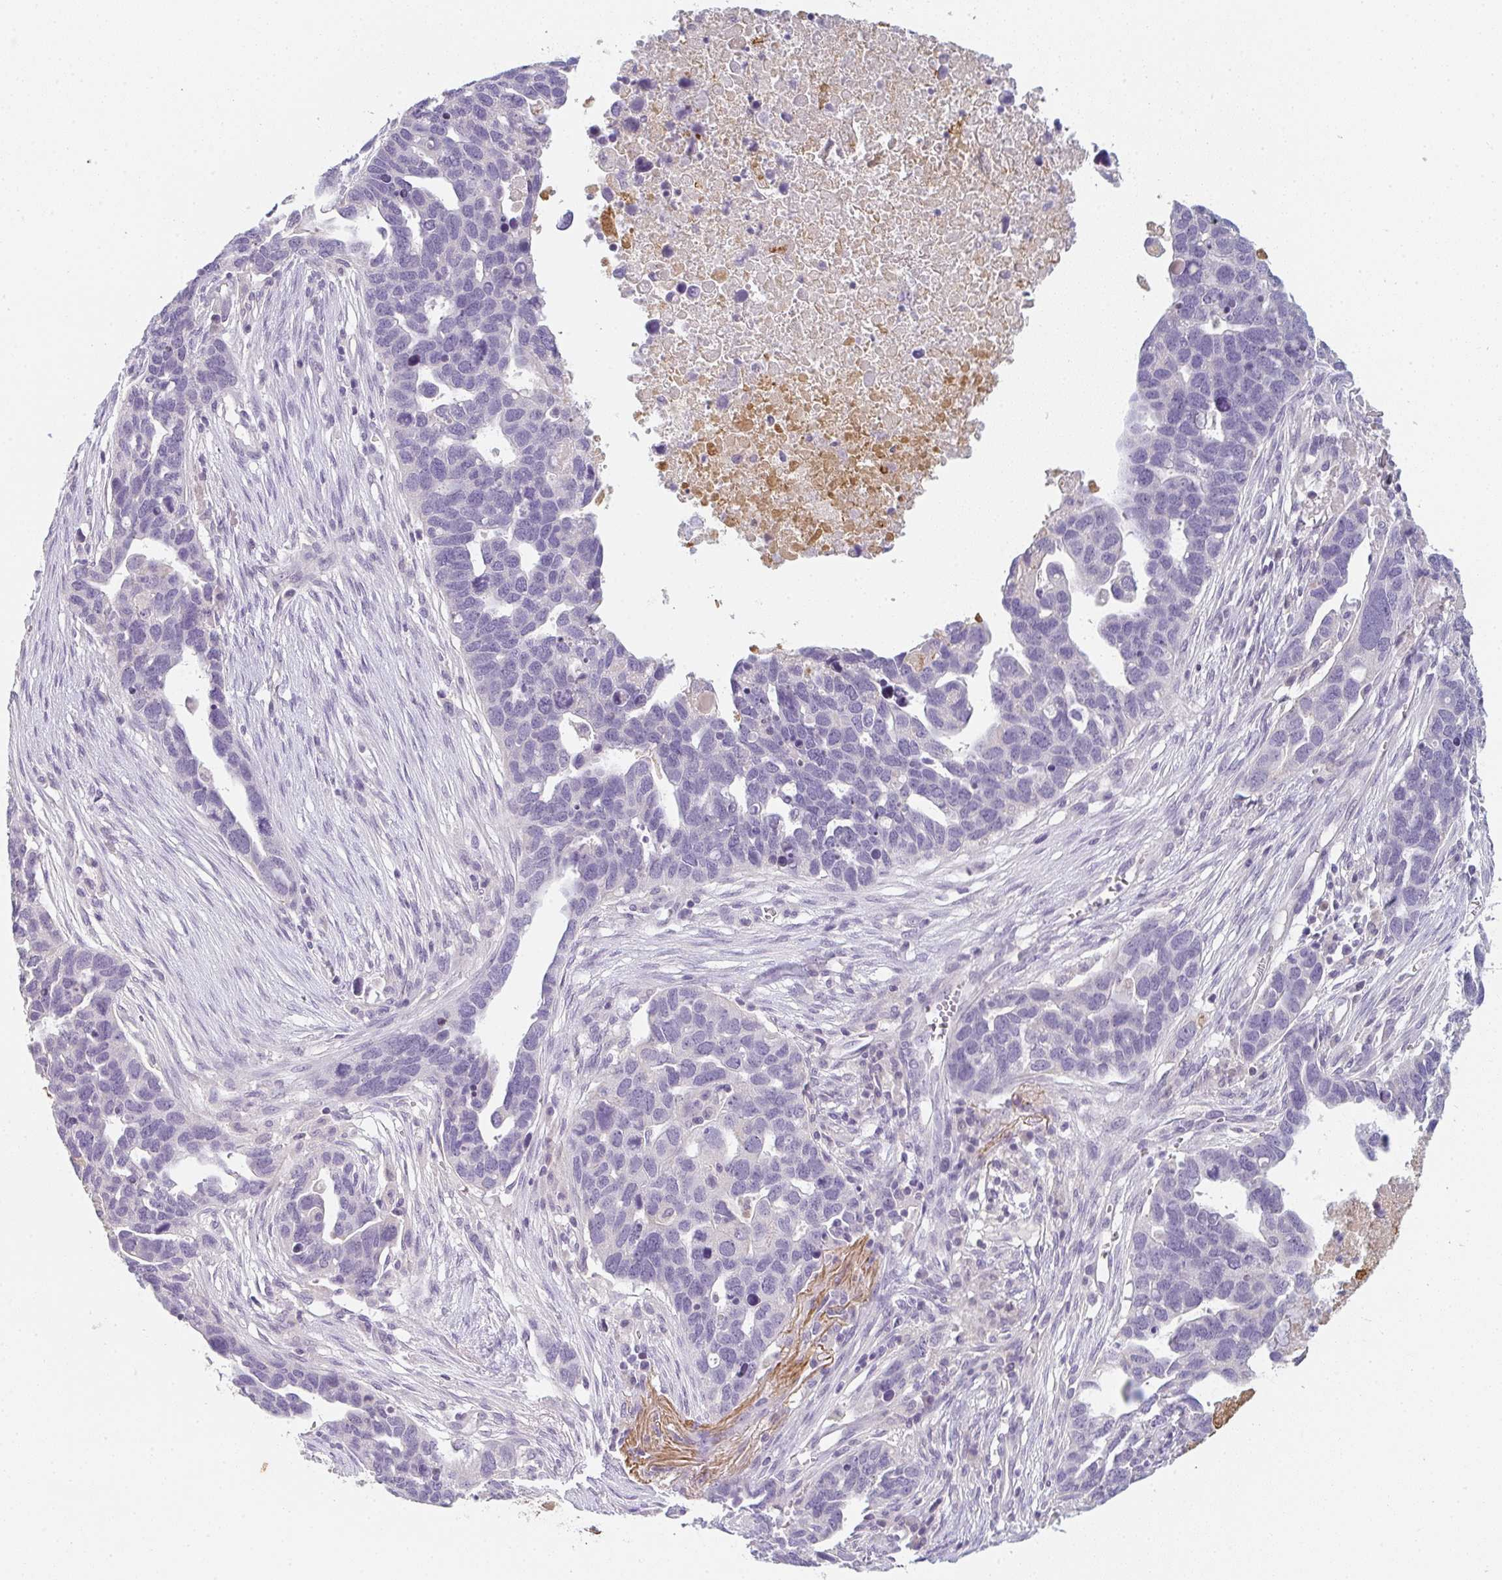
{"staining": {"intensity": "negative", "quantity": "none", "location": "none"}, "tissue": "ovarian cancer", "cell_type": "Tumor cells", "image_type": "cancer", "snomed": [{"axis": "morphology", "description": "Cystadenocarcinoma, serous, NOS"}, {"axis": "topography", "description": "Ovary"}], "caption": "An immunohistochemistry photomicrograph of serous cystadenocarcinoma (ovarian) is shown. There is no staining in tumor cells of serous cystadenocarcinoma (ovarian).", "gene": "C1QTNF8", "patient": {"sex": "female", "age": 54}}